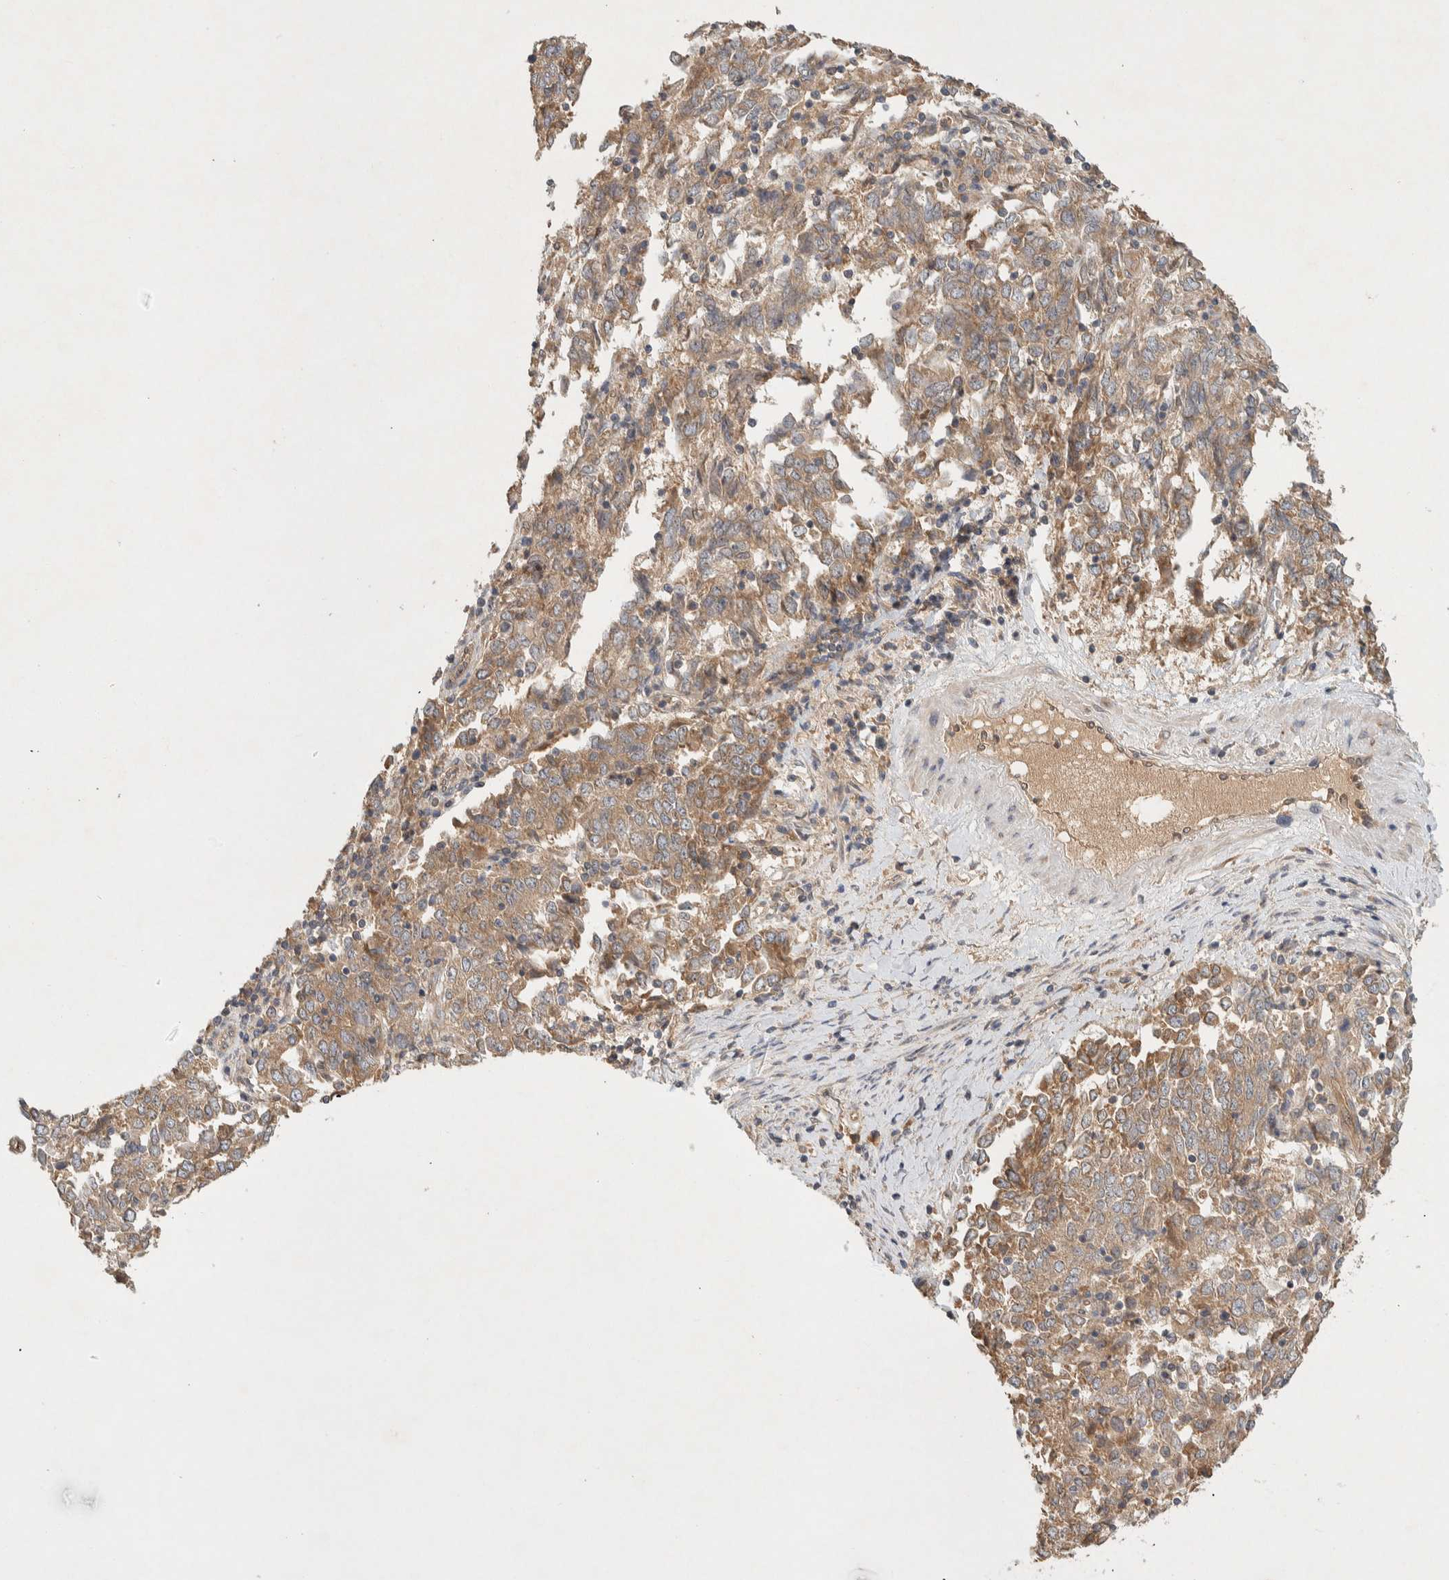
{"staining": {"intensity": "moderate", "quantity": ">75%", "location": "cytoplasmic/membranous"}, "tissue": "endometrial cancer", "cell_type": "Tumor cells", "image_type": "cancer", "snomed": [{"axis": "morphology", "description": "Adenocarcinoma, NOS"}, {"axis": "topography", "description": "Endometrium"}], "caption": "Endometrial cancer (adenocarcinoma) was stained to show a protein in brown. There is medium levels of moderate cytoplasmic/membranous staining in approximately >75% of tumor cells.", "gene": "PXK", "patient": {"sex": "female", "age": 80}}